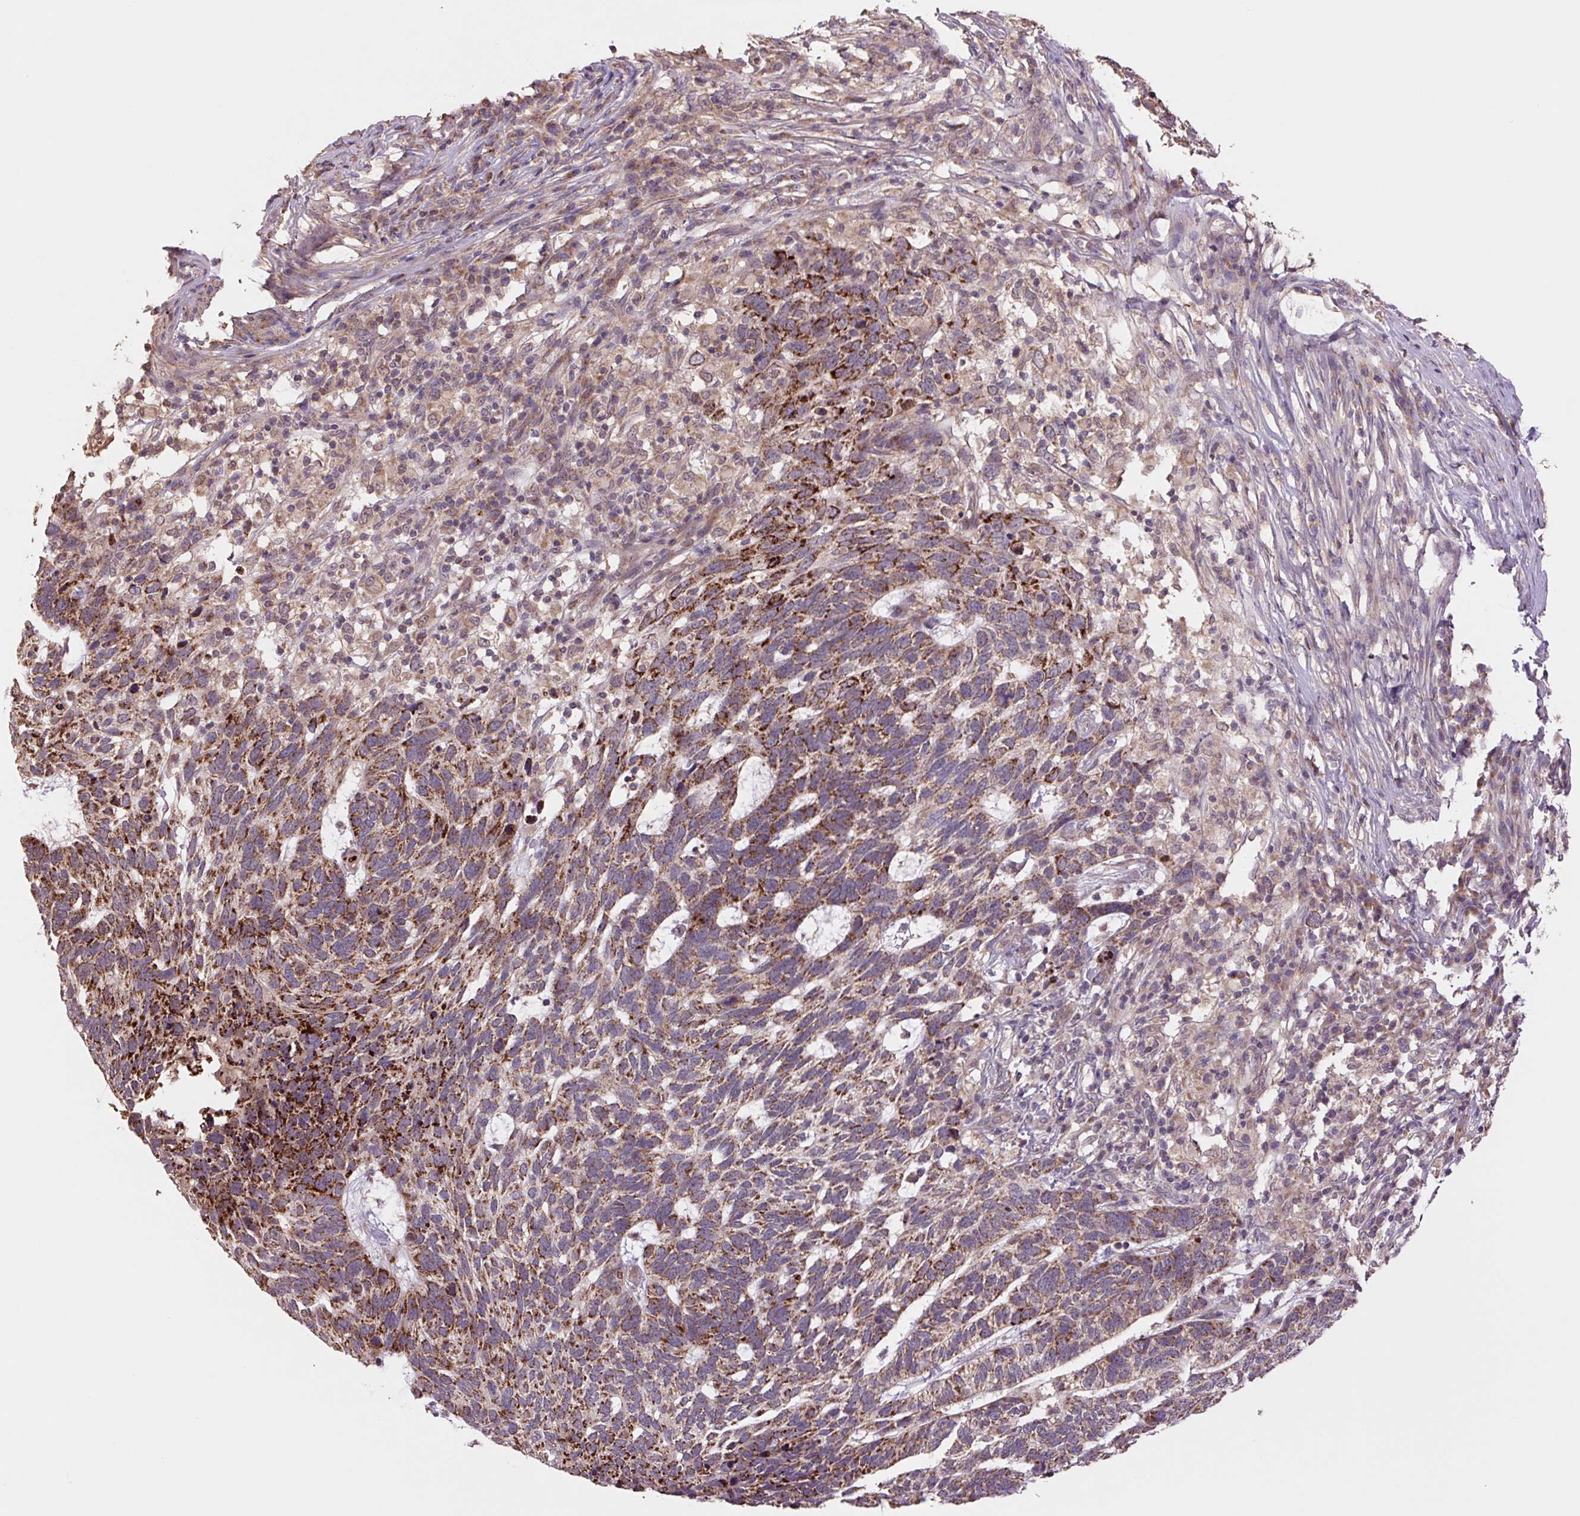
{"staining": {"intensity": "moderate", "quantity": ">75%", "location": "cytoplasmic/membranous"}, "tissue": "skin cancer", "cell_type": "Tumor cells", "image_type": "cancer", "snomed": [{"axis": "morphology", "description": "Basal cell carcinoma"}, {"axis": "topography", "description": "Skin"}], "caption": "Immunohistochemical staining of human skin cancer (basal cell carcinoma) demonstrates medium levels of moderate cytoplasmic/membranous protein positivity in approximately >75% of tumor cells. (IHC, brightfield microscopy, high magnification).", "gene": "TMEM160", "patient": {"sex": "female", "age": 65}}